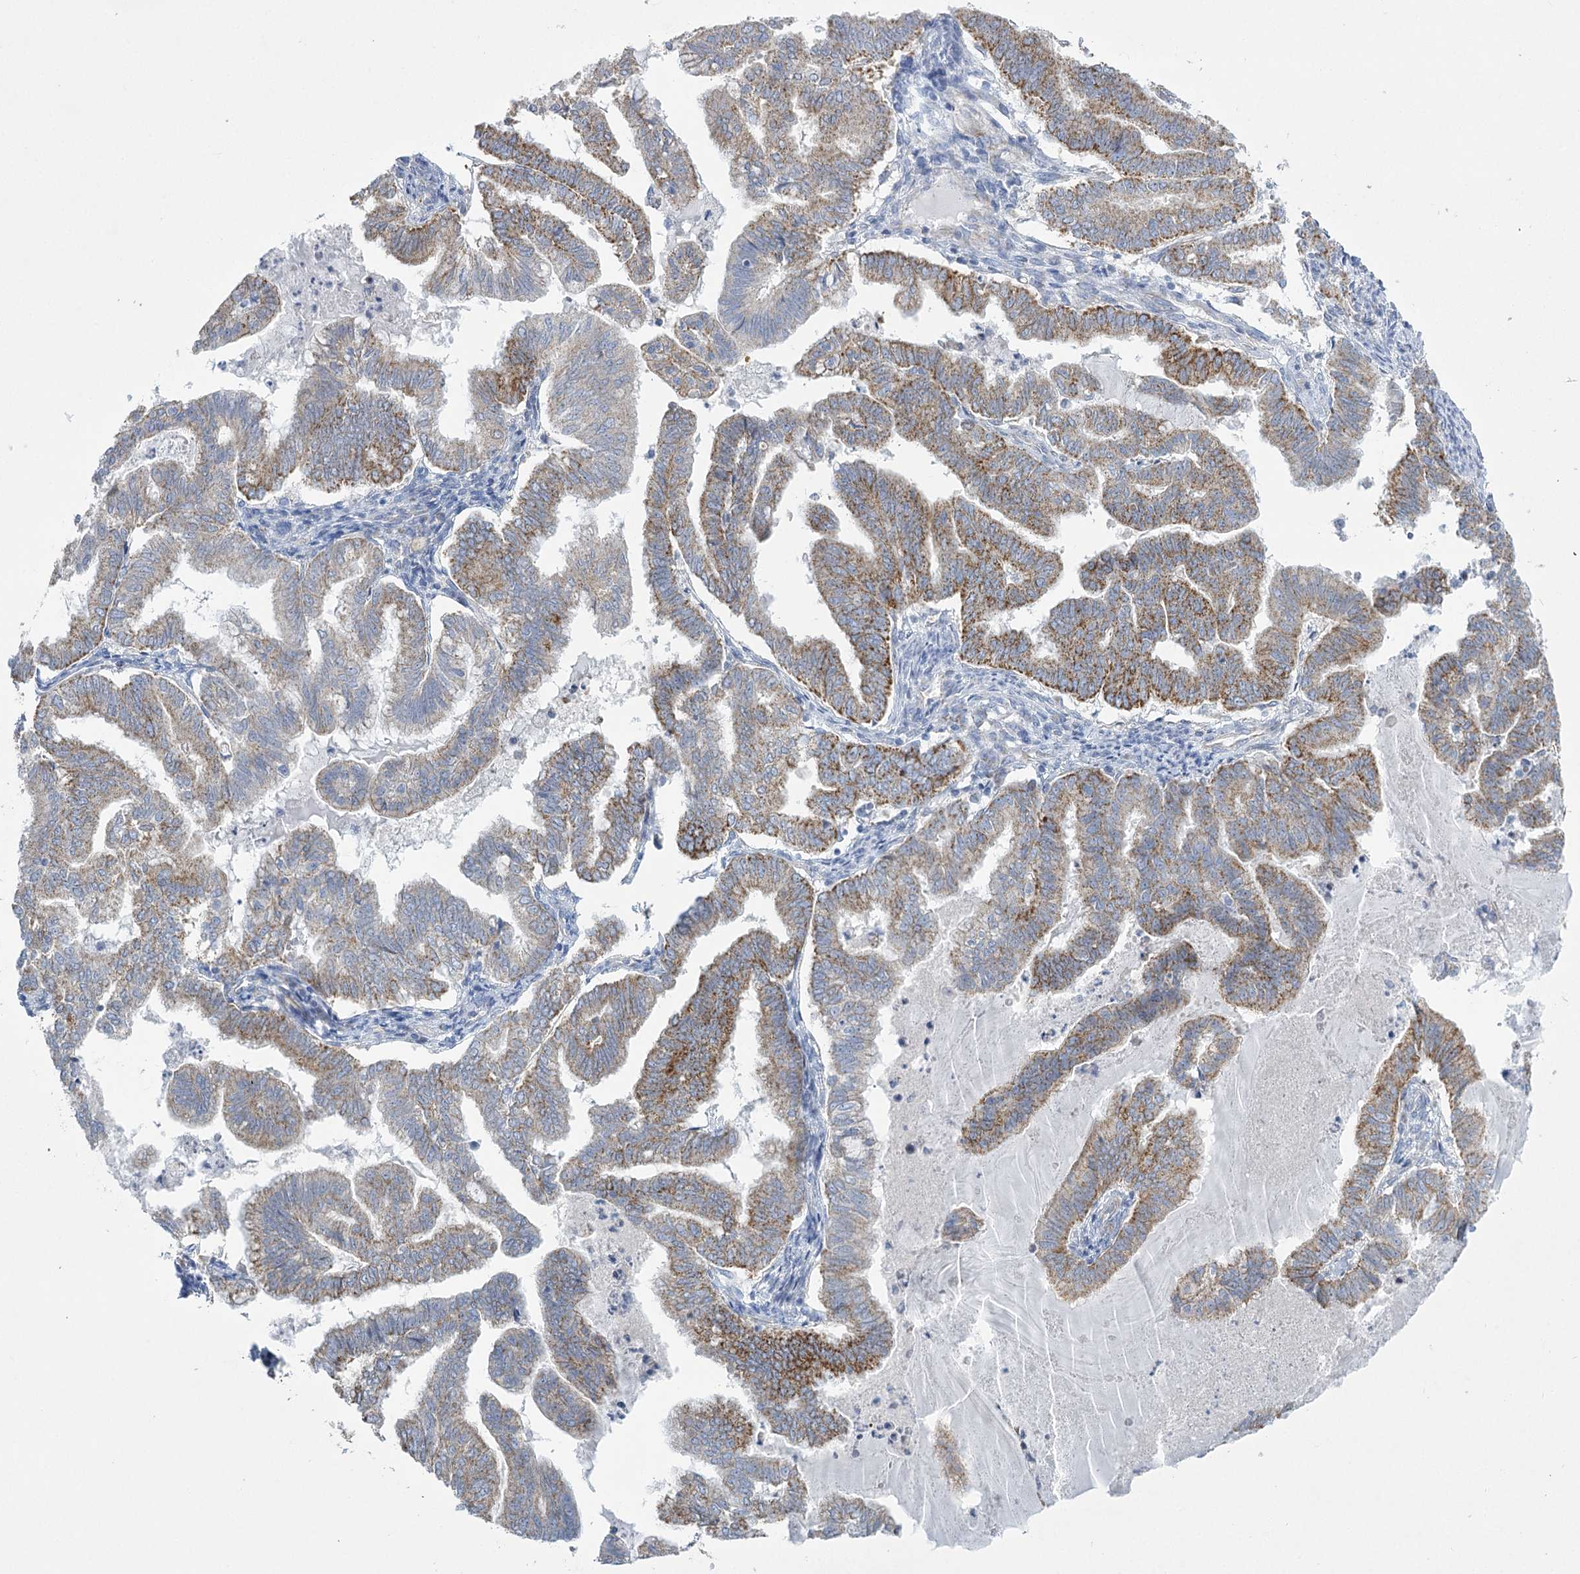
{"staining": {"intensity": "strong", "quantity": "25%-75%", "location": "cytoplasmic/membranous"}, "tissue": "endometrial cancer", "cell_type": "Tumor cells", "image_type": "cancer", "snomed": [{"axis": "morphology", "description": "Adenocarcinoma, NOS"}, {"axis": "topography", "description": "Endometrium"}], "caption": "An IHC image of neoplastic tissue is shown. Protein staining in brown labels strong cytoplasmic/membranous positivity in endometrial cancer within tumor cells.", "gene": "DHTKD1", "patient": {"sex": "female", "age": 79}}